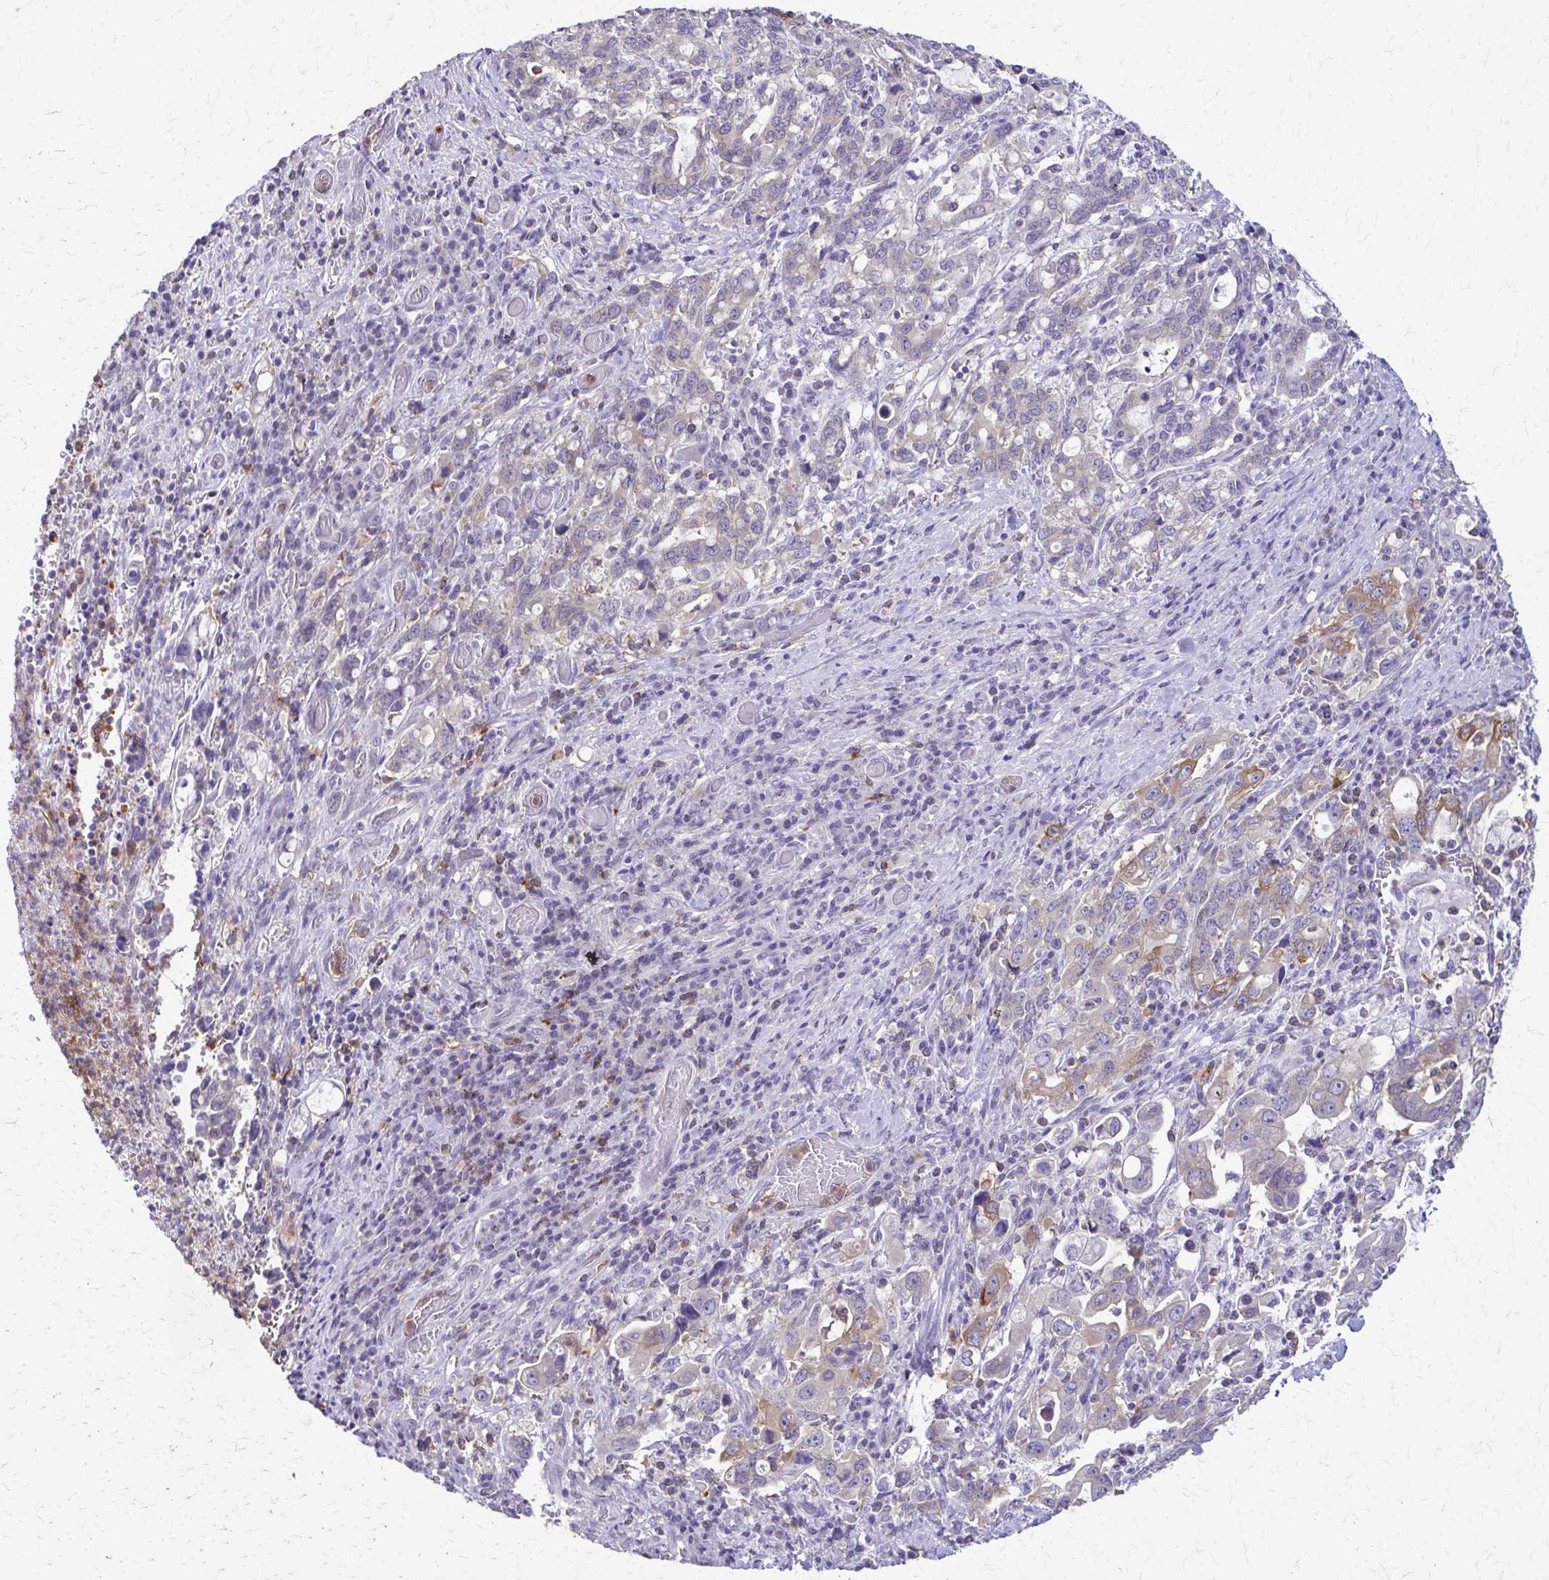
{"staining": {"intensity": "moderate", "quantity": "<25%", "location": "cytoplasmic/membranous"}, "tissue": "stomach cancer", "cell_type": "Tumor cells", "image_type": "cancer", "snomed": [{"axis": "morphology", "description": "Adenocarcinoma, NOS"}, {"axis": "topography", "description": "Stomach, upper"}, {"axis": "topography", "description": "Stomach"}], "caption": "Immunohistochemical staining of human stomach adenocarcinoma demonstrates low levels of moderate cytoplasmic/membranous staining in about <25% of tumor cells.", "gene": "PIK3AP1", "patient": {"sex": "male", "age": 62}}